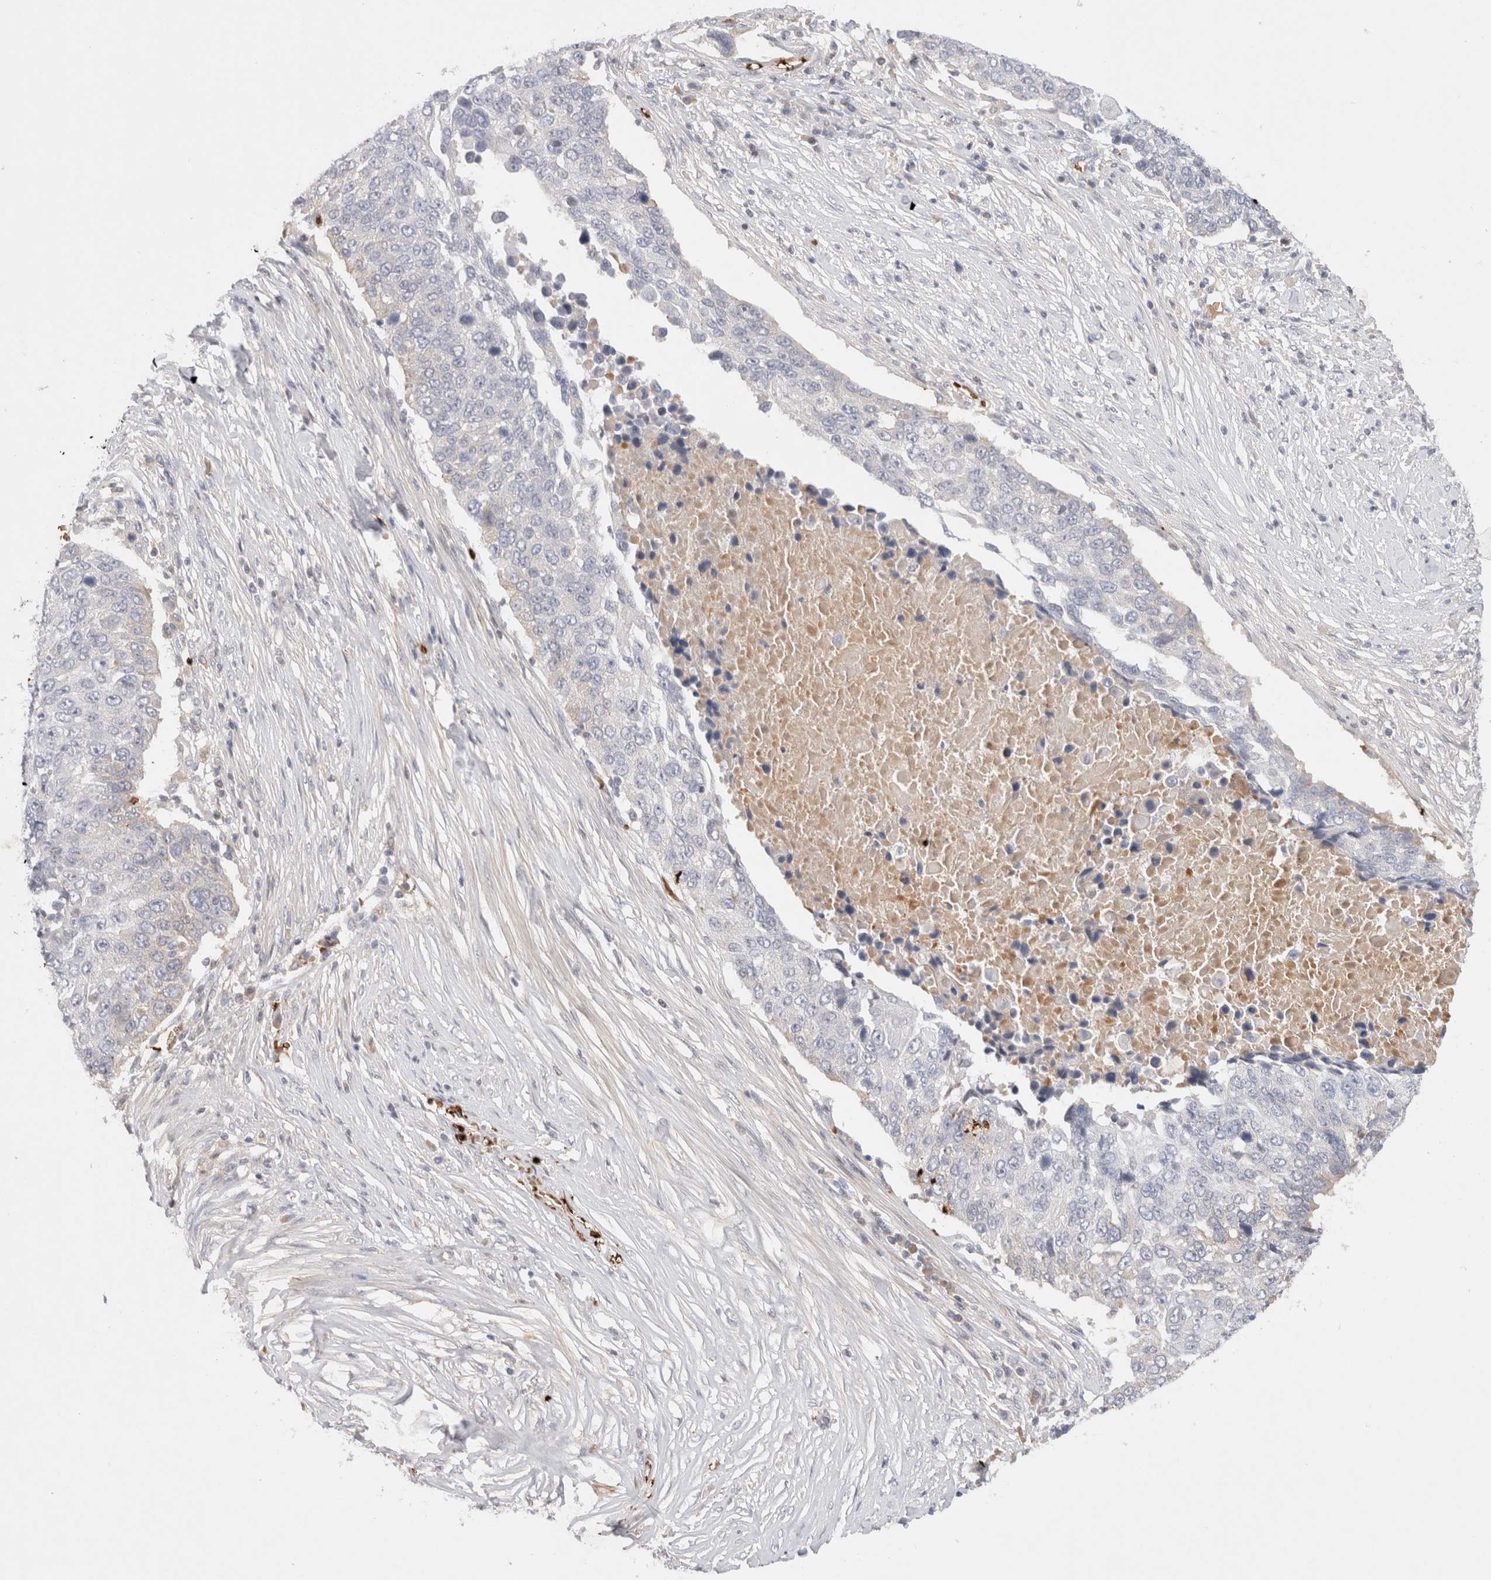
{"staining": {"intensity": "negative", "quantity": "none", "location": "none"}, "tissue": "lung cancer", "cell_type": "Tumor cells", "image_type": "cancer", "snomed": [{"axis": "morphology", "description": "Squamous cell carcinoma, NOS"}, {"axis": "topography", "description": "Lung"}], "caption": "Photomicrograph shows no significant protein expression in tumor cells of lung cancer.", "gene": "MST1", "patient": {"sex": "male", "age": 66}}